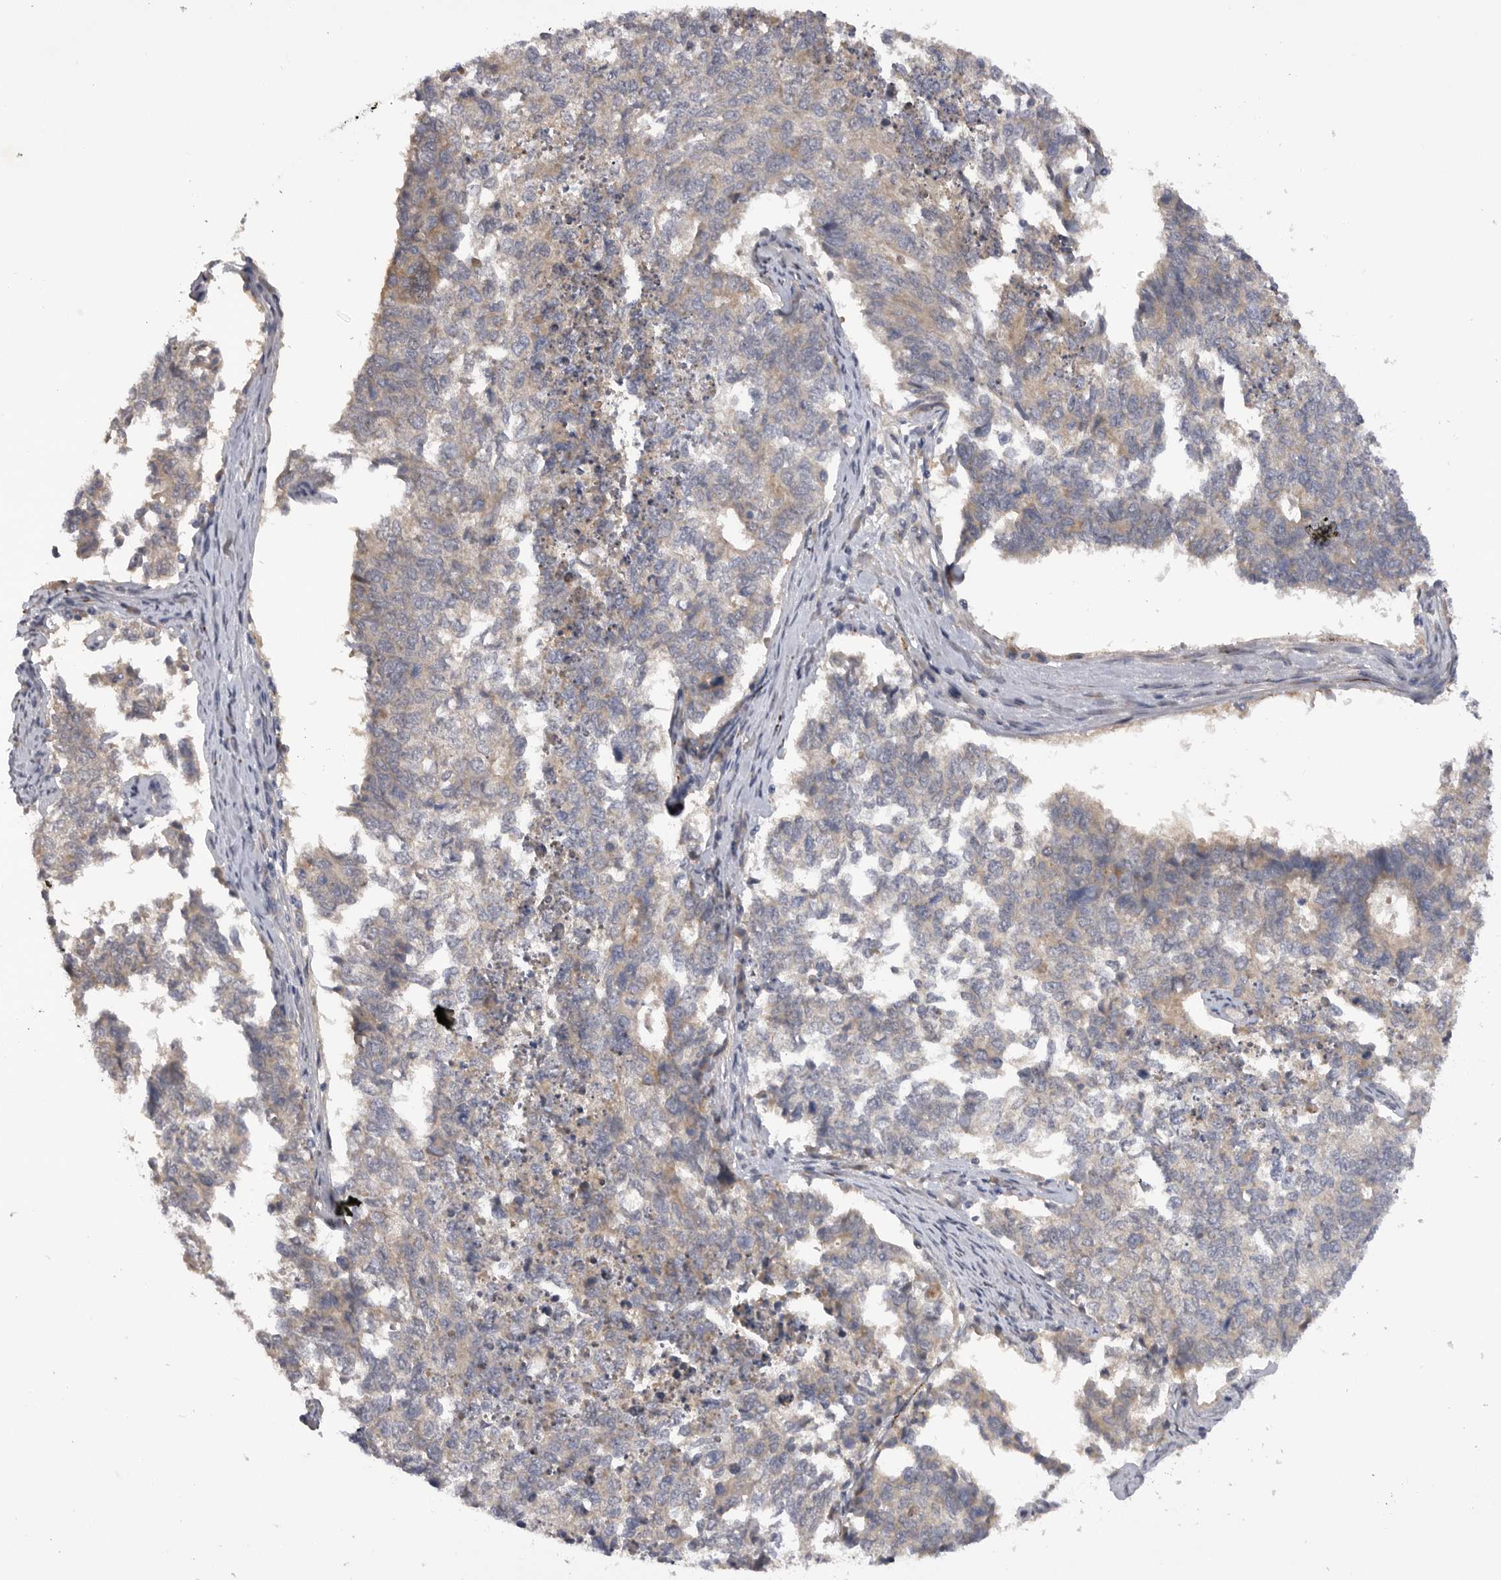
{"staining": {"intensity": "weak", "quantity": "<25%", "location": "cytoplasmic/membranous"}, "tissue": "cervical cancer", "cell_type": "Tumor cells", "image_type": "cancer", "snomed": [{"axis": "morphology", "description": "Squamous cell carcinoma, NOS"}, {"axis": "topography", "description": "Cervix"}], "caption": "There is no significant expression in tumor cells of cervical cancer. (Brightfield microscopy of DAB immunohistochemistry (IHC) at high magnification).", "gene": "DHDDS", "patient": {"sex": "female", "age": 63}}